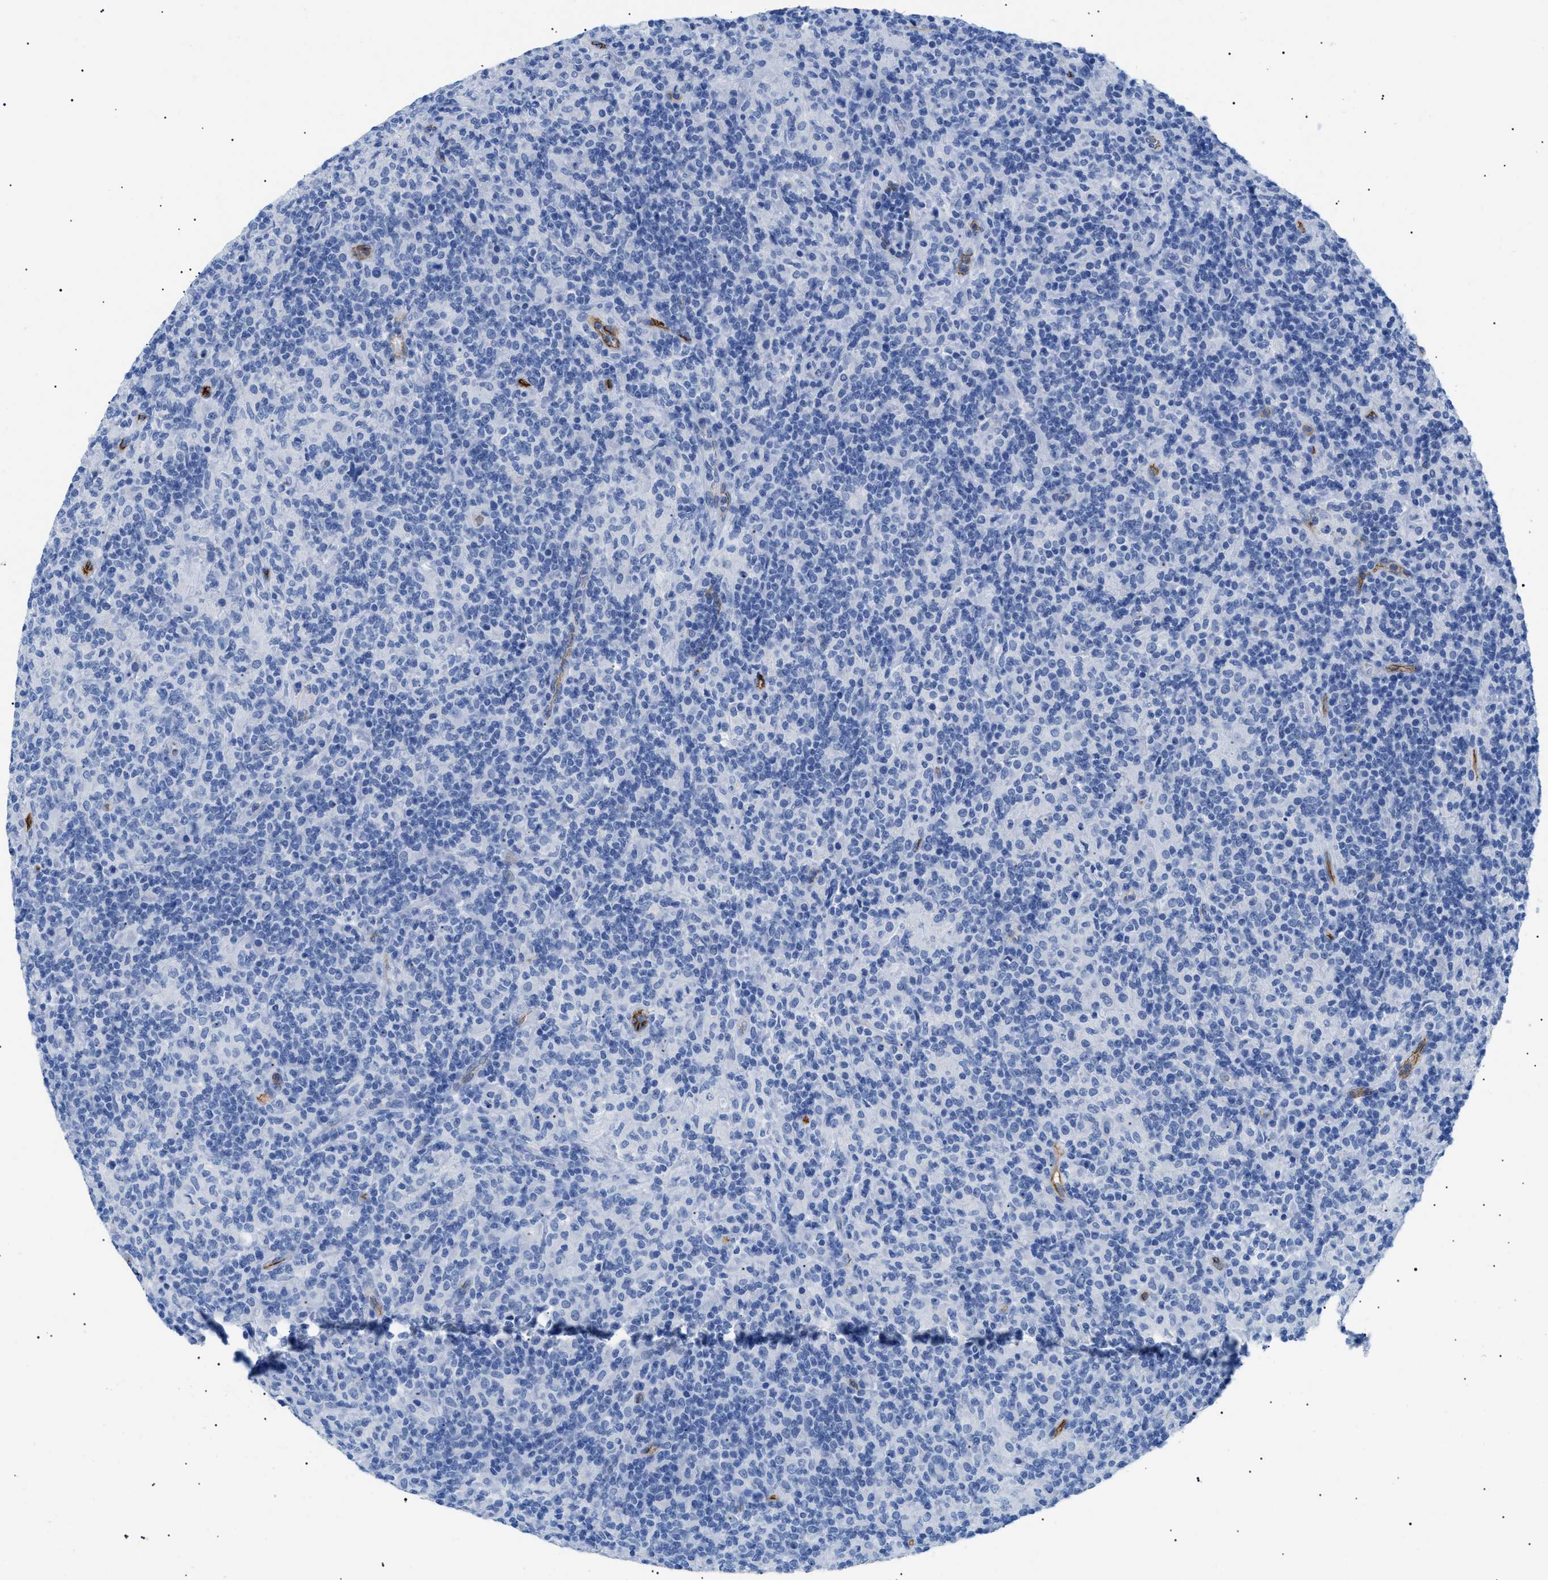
{"staining": {"intensity": "negative", "quantity": "none", "location": "none"}, "tissue": "lymphoma", "cell_type": "Tumor cells", "image_type": "cancer", "snomed": [{"axis": "morphology", "description": "Hodgkin's disease, NOS"}, {"axis": "topography", "description": "Lymph node"}], "caption": "IHC of lymphoma demonstrates no expression in tumor cells.", "gene": "PODXL", "patient": {"sex": "male", "age": 70}}